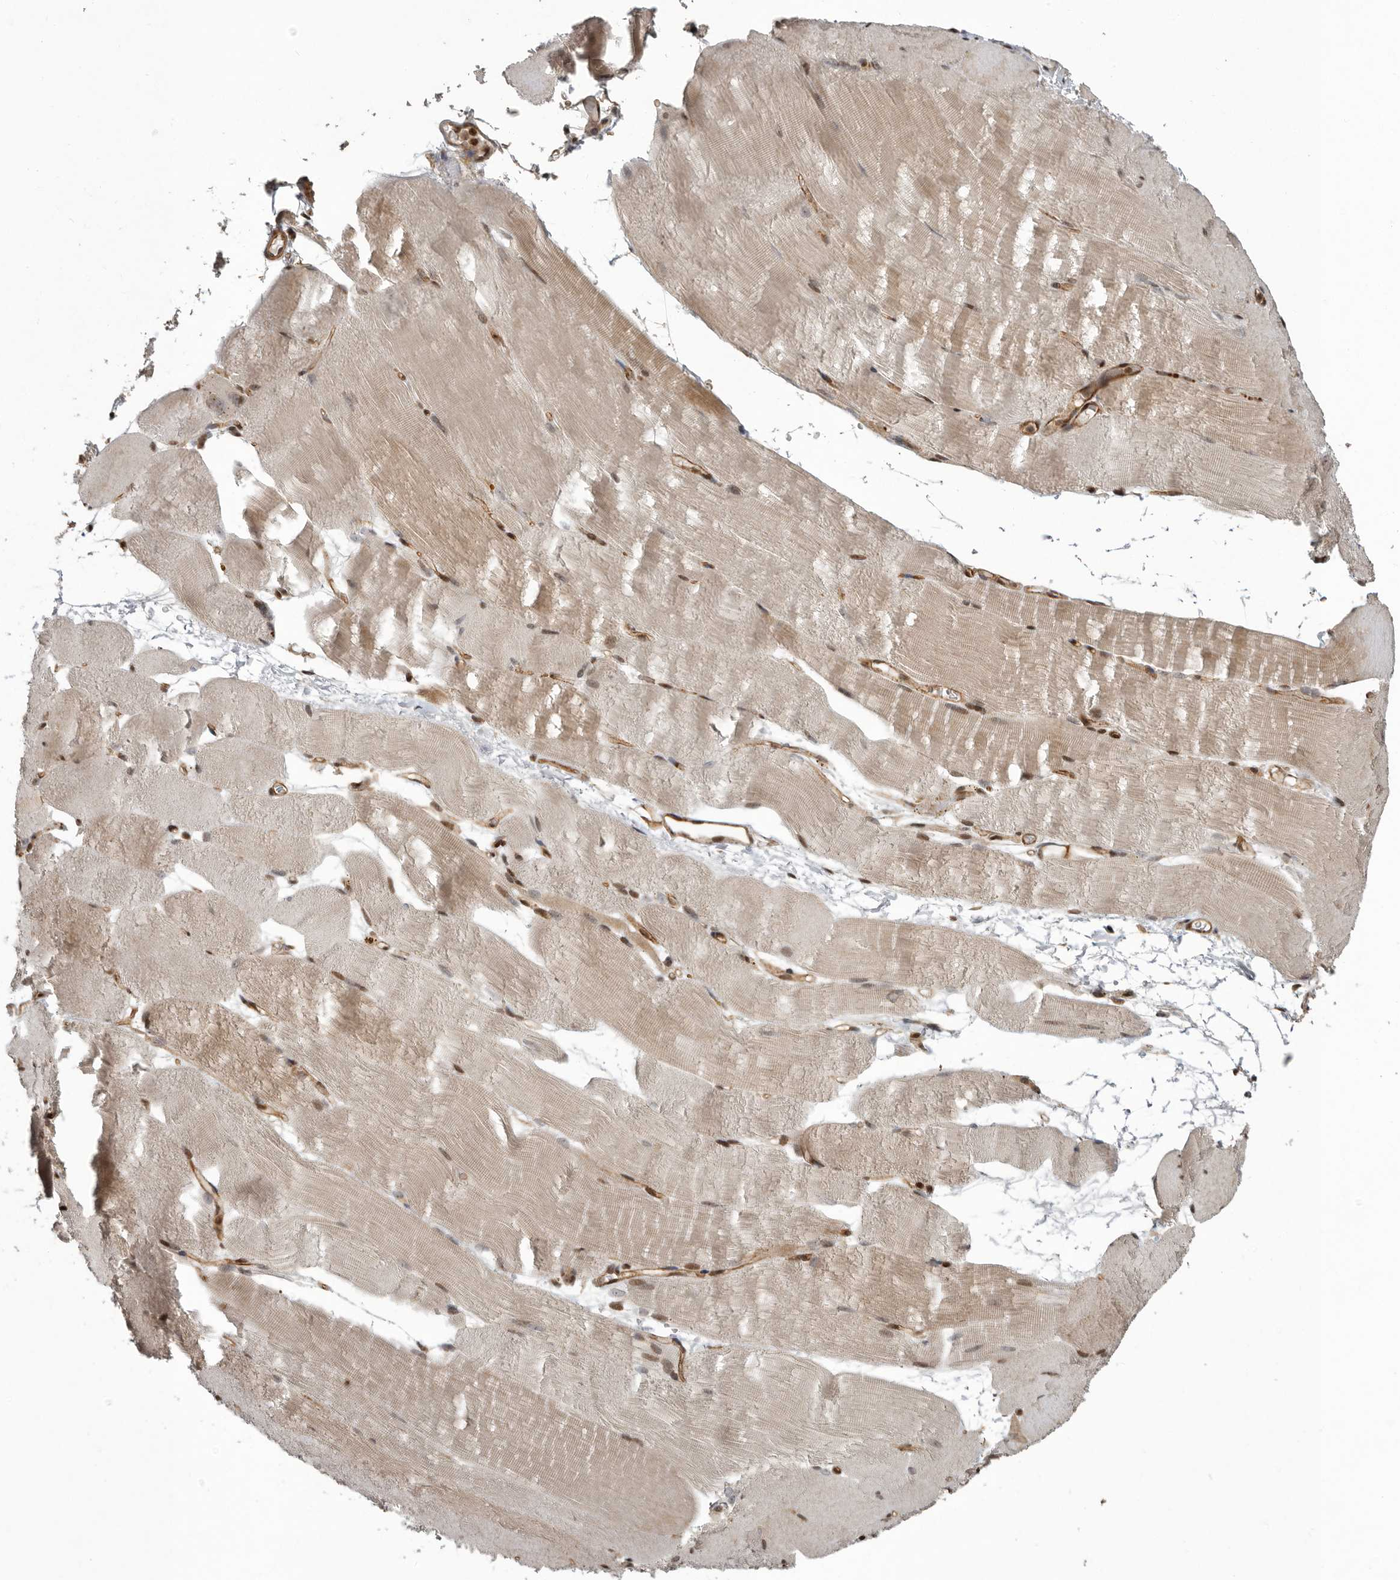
{"staining": {"intensity": "moderate", "quantity": ">75%", "location": "nuclear"}, "tissue": "skeletal muscle", "cell_type": "Myocytes", "image_type": "normal", "snomed": [{"axis": "morphology", "description": "Normal tissue, NOS"}, {"axis": "topography", "description": "Skeletal muscle"}, {"axis": "topography", "description": "Parathyroid gland"}], "caption": "Immunohistochemical staining of benign human skeletal muscle exhibits moderate nuclear protein positivity in about >75% of myocytes.", "gene": "RABIF", "patient": {"sex": "female", "age": 37}}